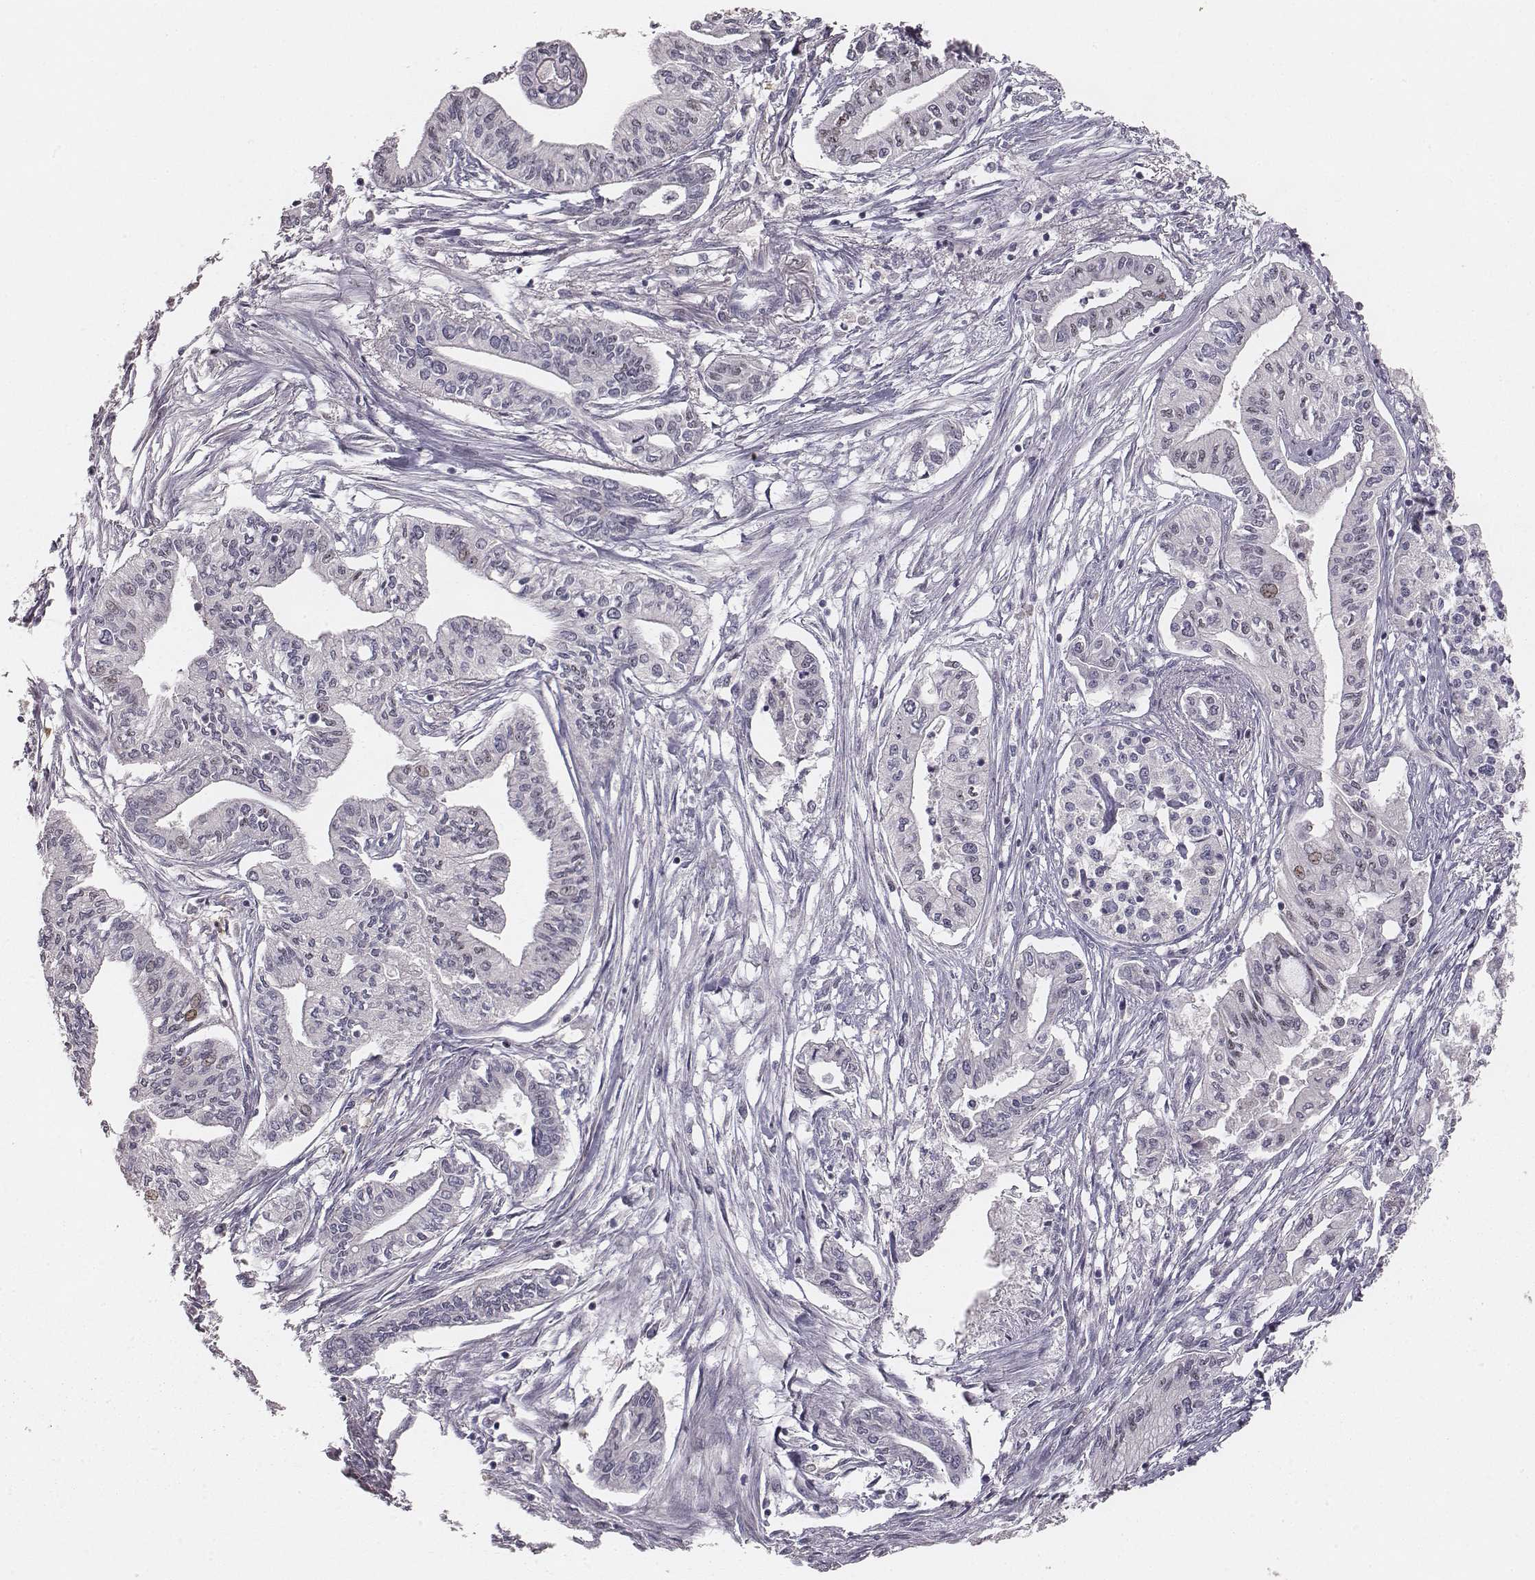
{"staining": {"intensity": "weak", "quantity": "<25%", "location": "nuclear"}, "tissue": "pancreatic cancer", "cell_type": "Tumor cells", "image_type": "cancer", "snomed": [{"axis": "morphology", "description": "Adenocarcinoma, NOS"}, {"axis": "topography", "description": "Pancreas"}], "caption": "Tumor cells are negative for brown protein staining in pancreatic cancer. (DAB immunohistochemistry with hematoxylin counter stain).", "gene": "NIFK", "patient": {"sex": "male", "age": 60}}